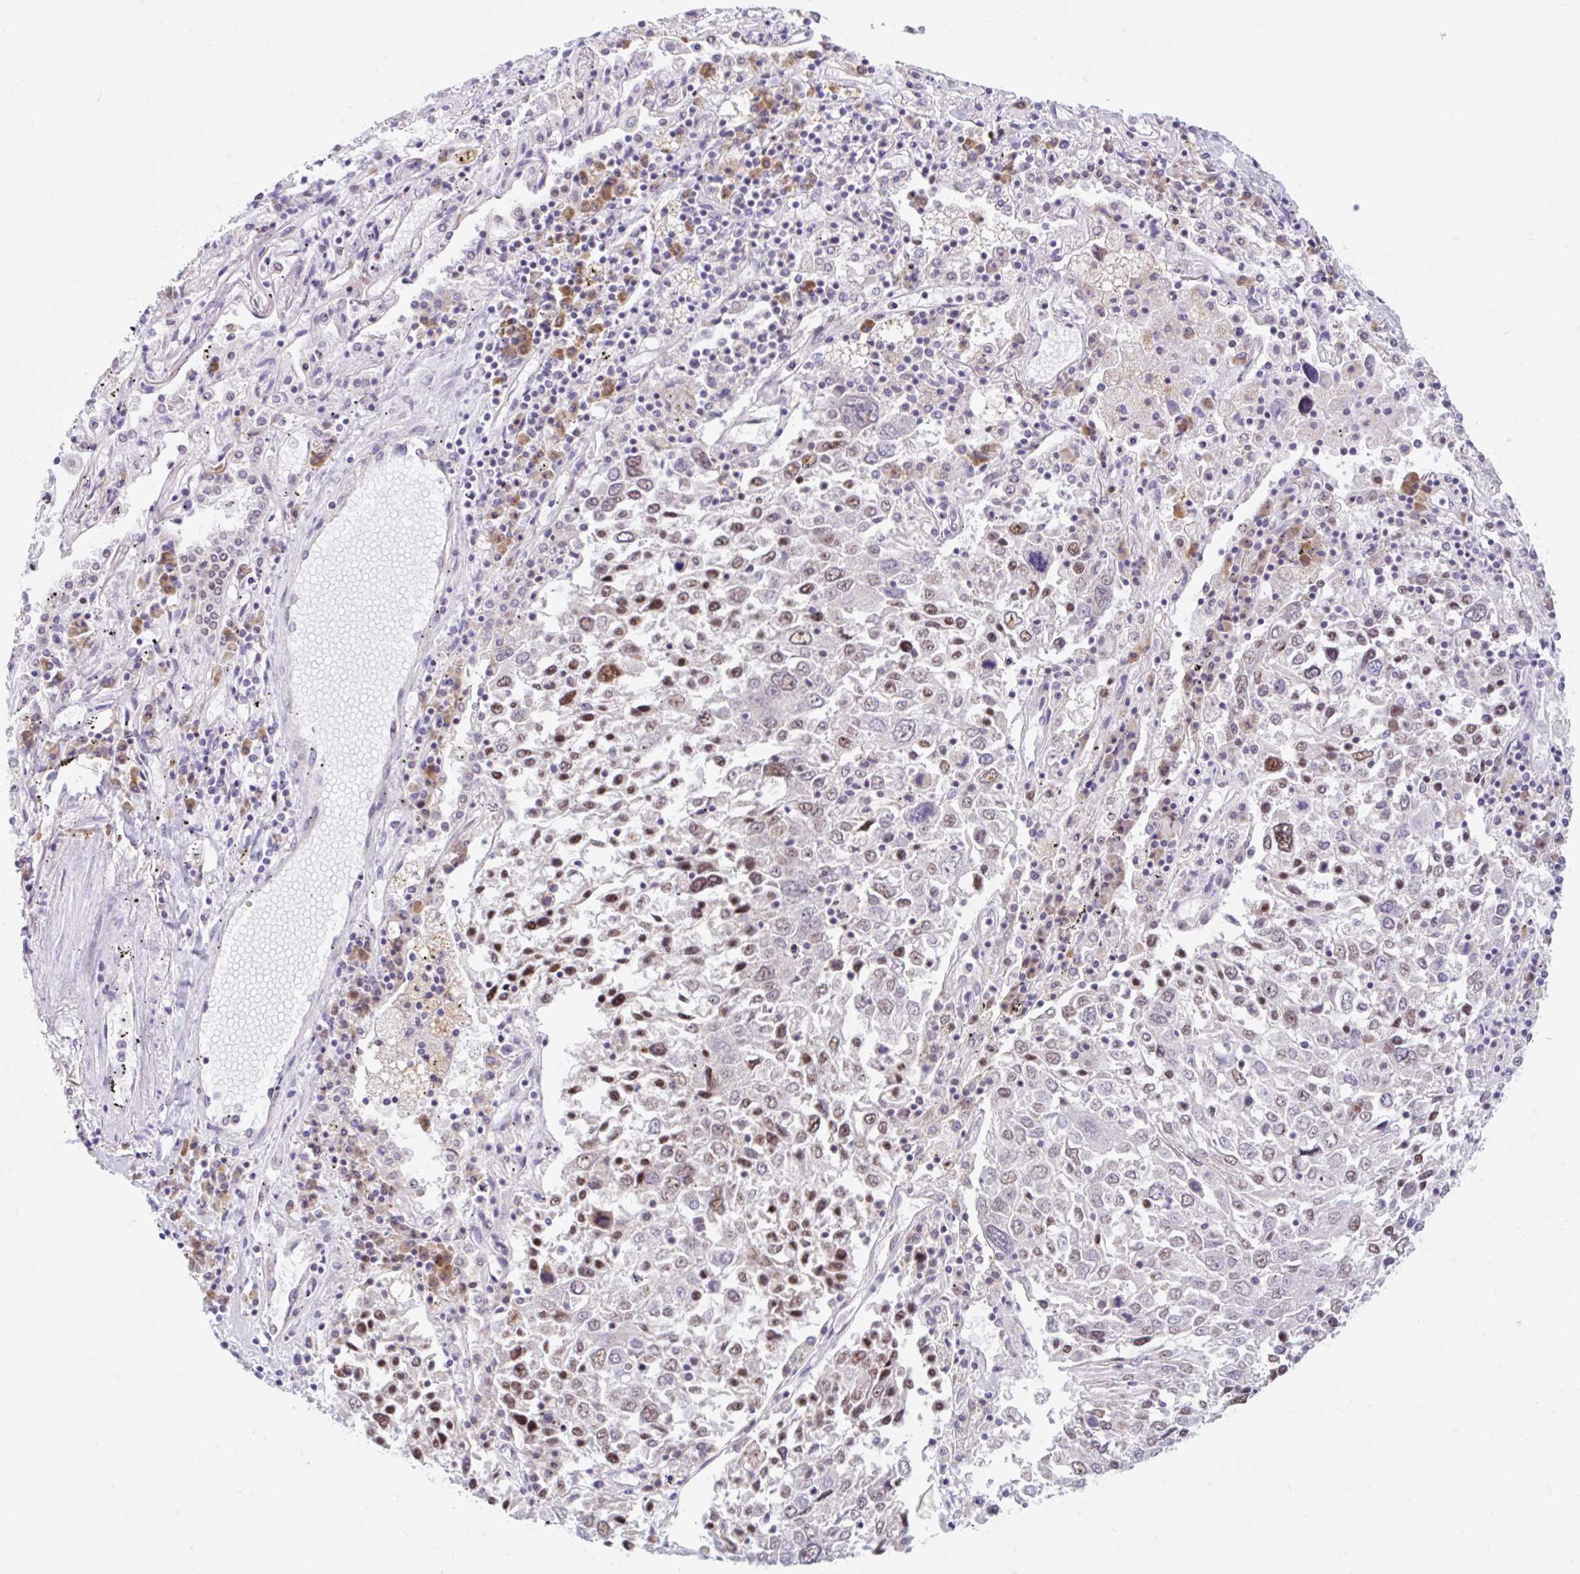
{"staining": {"intensity": "negative", "quantity": "none", "location": "none"}, "tissue": "lung cancer", "cell_type": "Tumor cells", "image_type": "cancer", "snomed": [{"axis": "morphology", "description": "Squamous cell carcinoma, NOS"}, {"axis": "topography", "description": "Lung"}], "caption": "Tumor cells are negative for protein expression in human lung squamous cell carcinoma.", "gene": "SRSF10", "patient": {"sex": "male", "age": 65}}